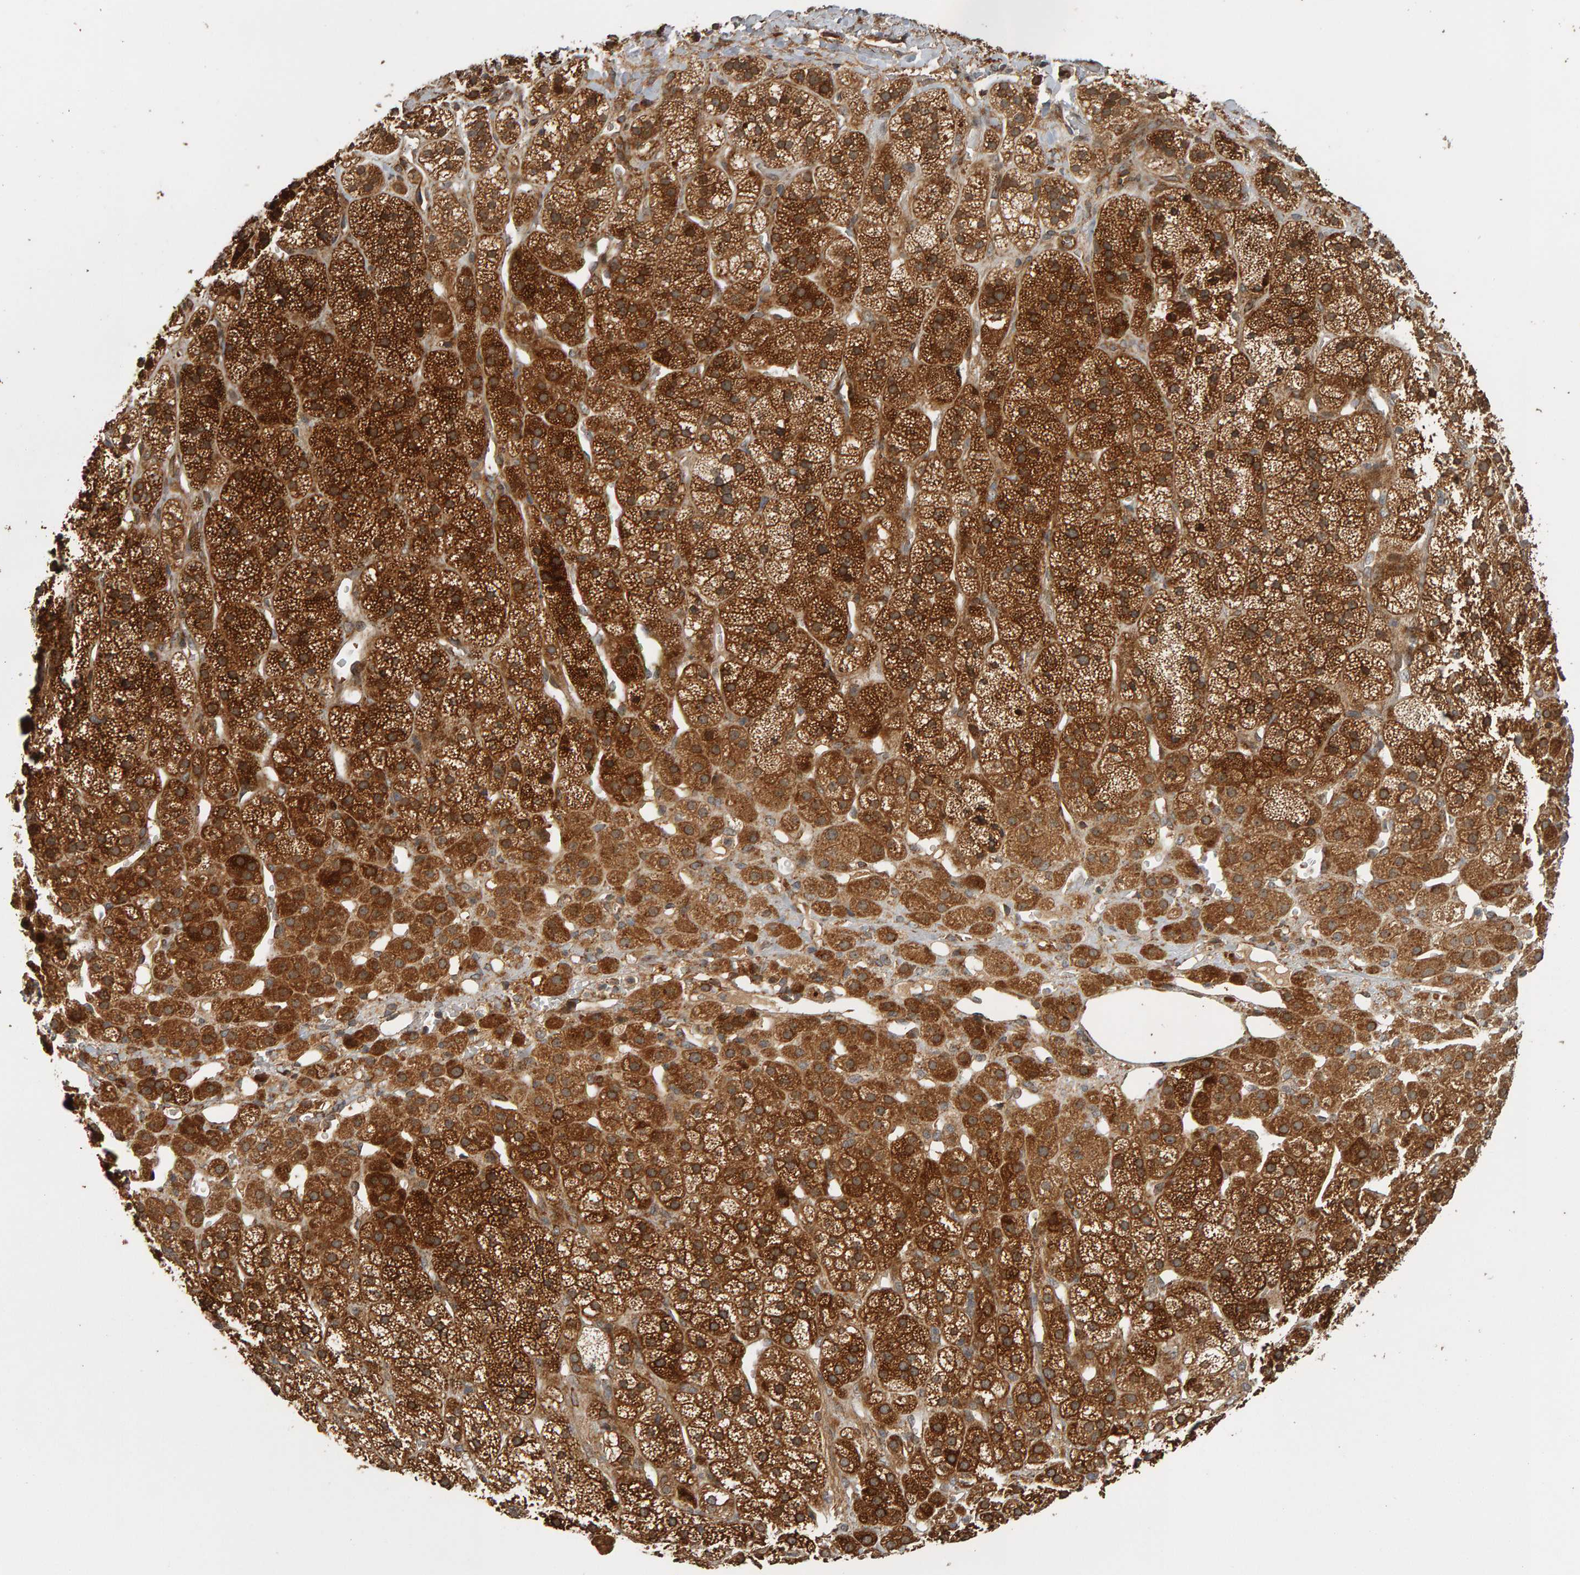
{"staining": {"intensity": "strong", "quantity": ">75%", "location": "cytoplasmic/membranous"}, "tissue": "adrenal gland", "cell_type": "Glandular cells", "image_type": "normal", "snomed": [{"axis": "morphology", "description": "Normal tissue, NOS"}, {"axis": "topography", "description": "Adrenal gland"}], "caption": "An image of human adrenal gland stained for a protein exhibits strong cytoplasmic/membranous brown staining in glandular cells. Immunohistochemistry (ihc) stains the protein in brown and the nuclei are stained blue.", "gene": "ZFAND1", "patient": {"sex": "male", "age": 56}}